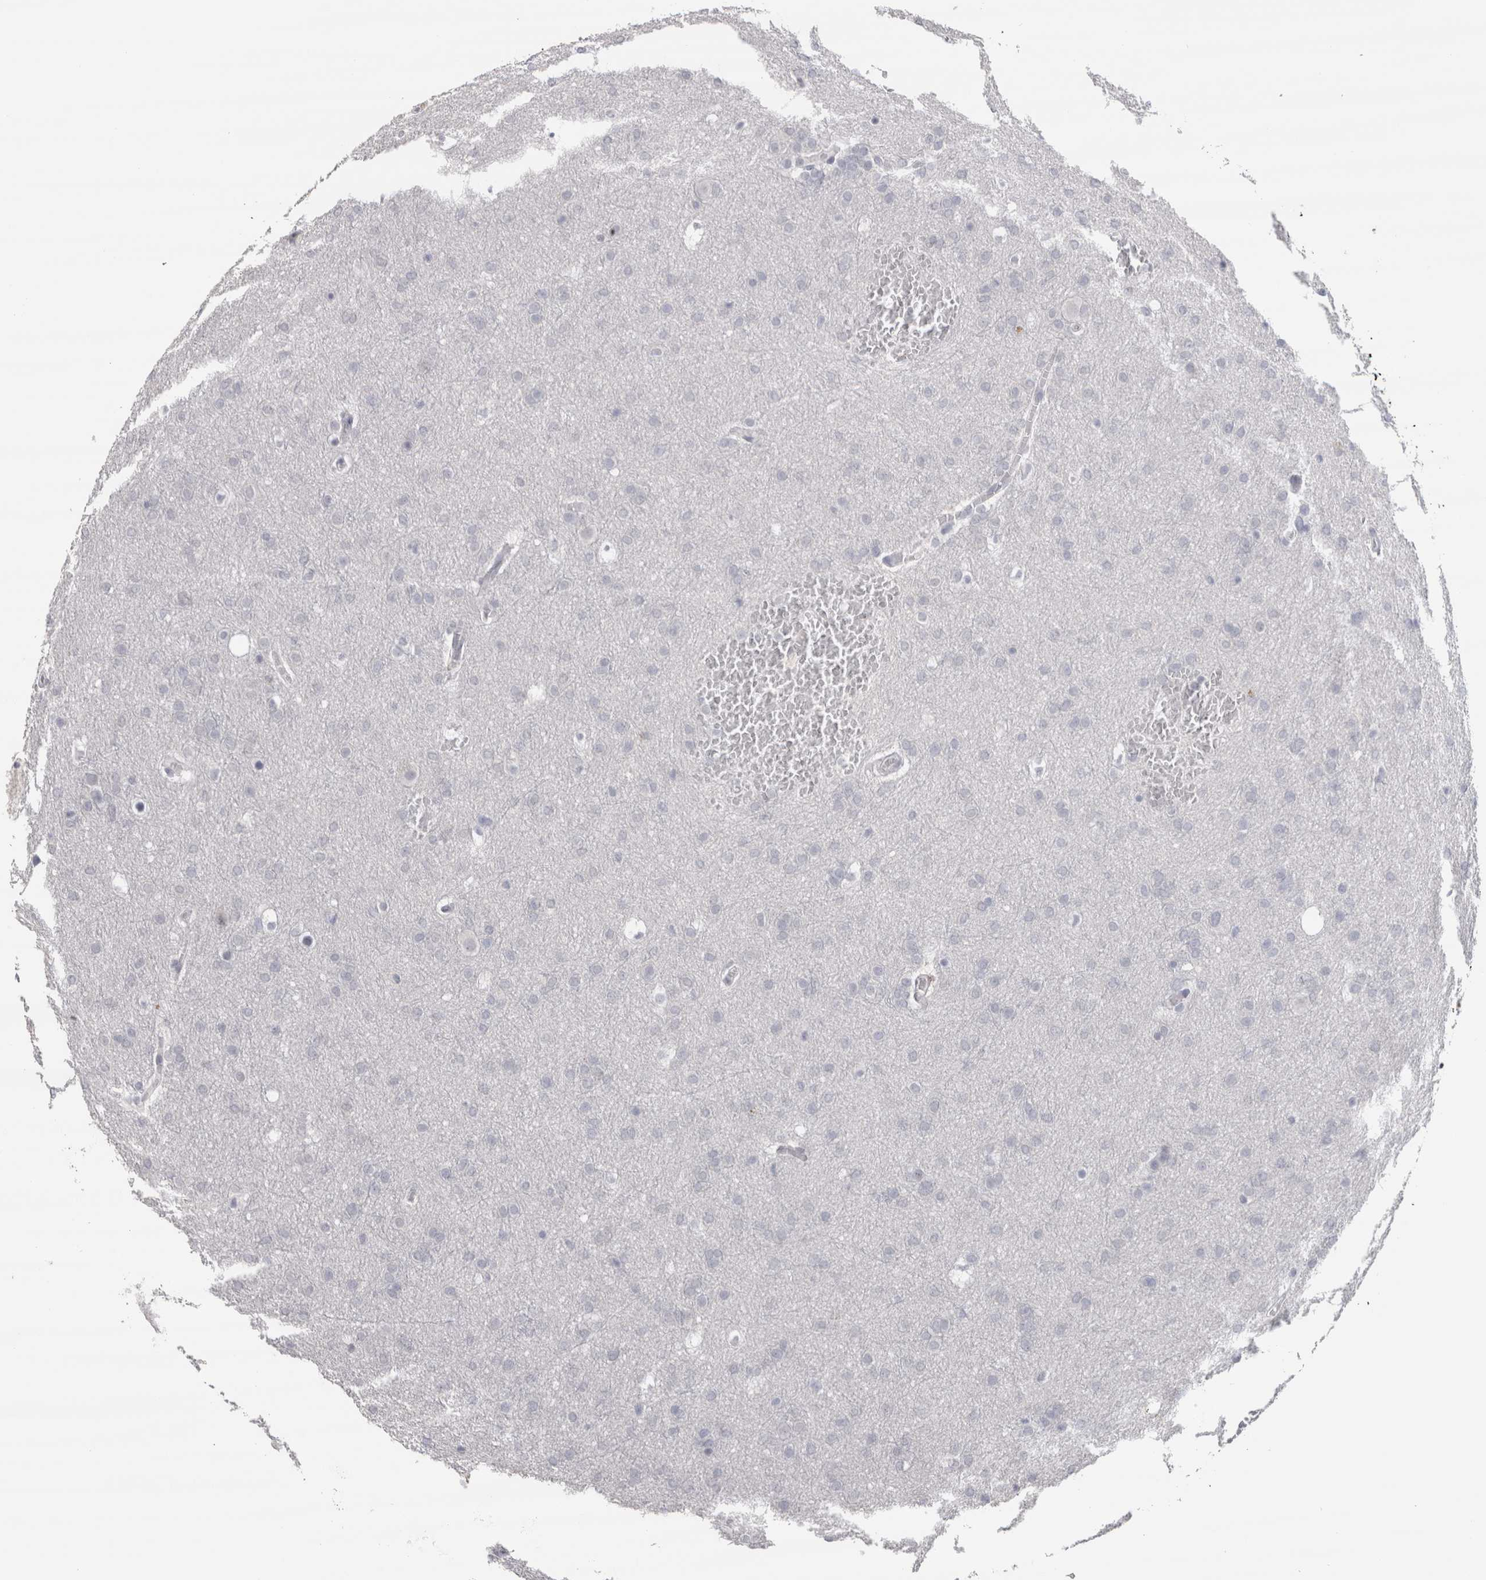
{"staining": {"intensity": "negative", "quantity": "none", "location": "none"}, "tissue": "glioma", "cell_type": "Tumor cells", "image_type": "cancer", "snomed": [{"axis": "morphology", "description": "Glioma, malignant, Low grade"}, {"axis": "topography", "description": "Brain"}], "caption": "Tumor cells show no significant expression in glioma.", "gene": "CDH17", "patient": {"sex": "female", "age": 37}}